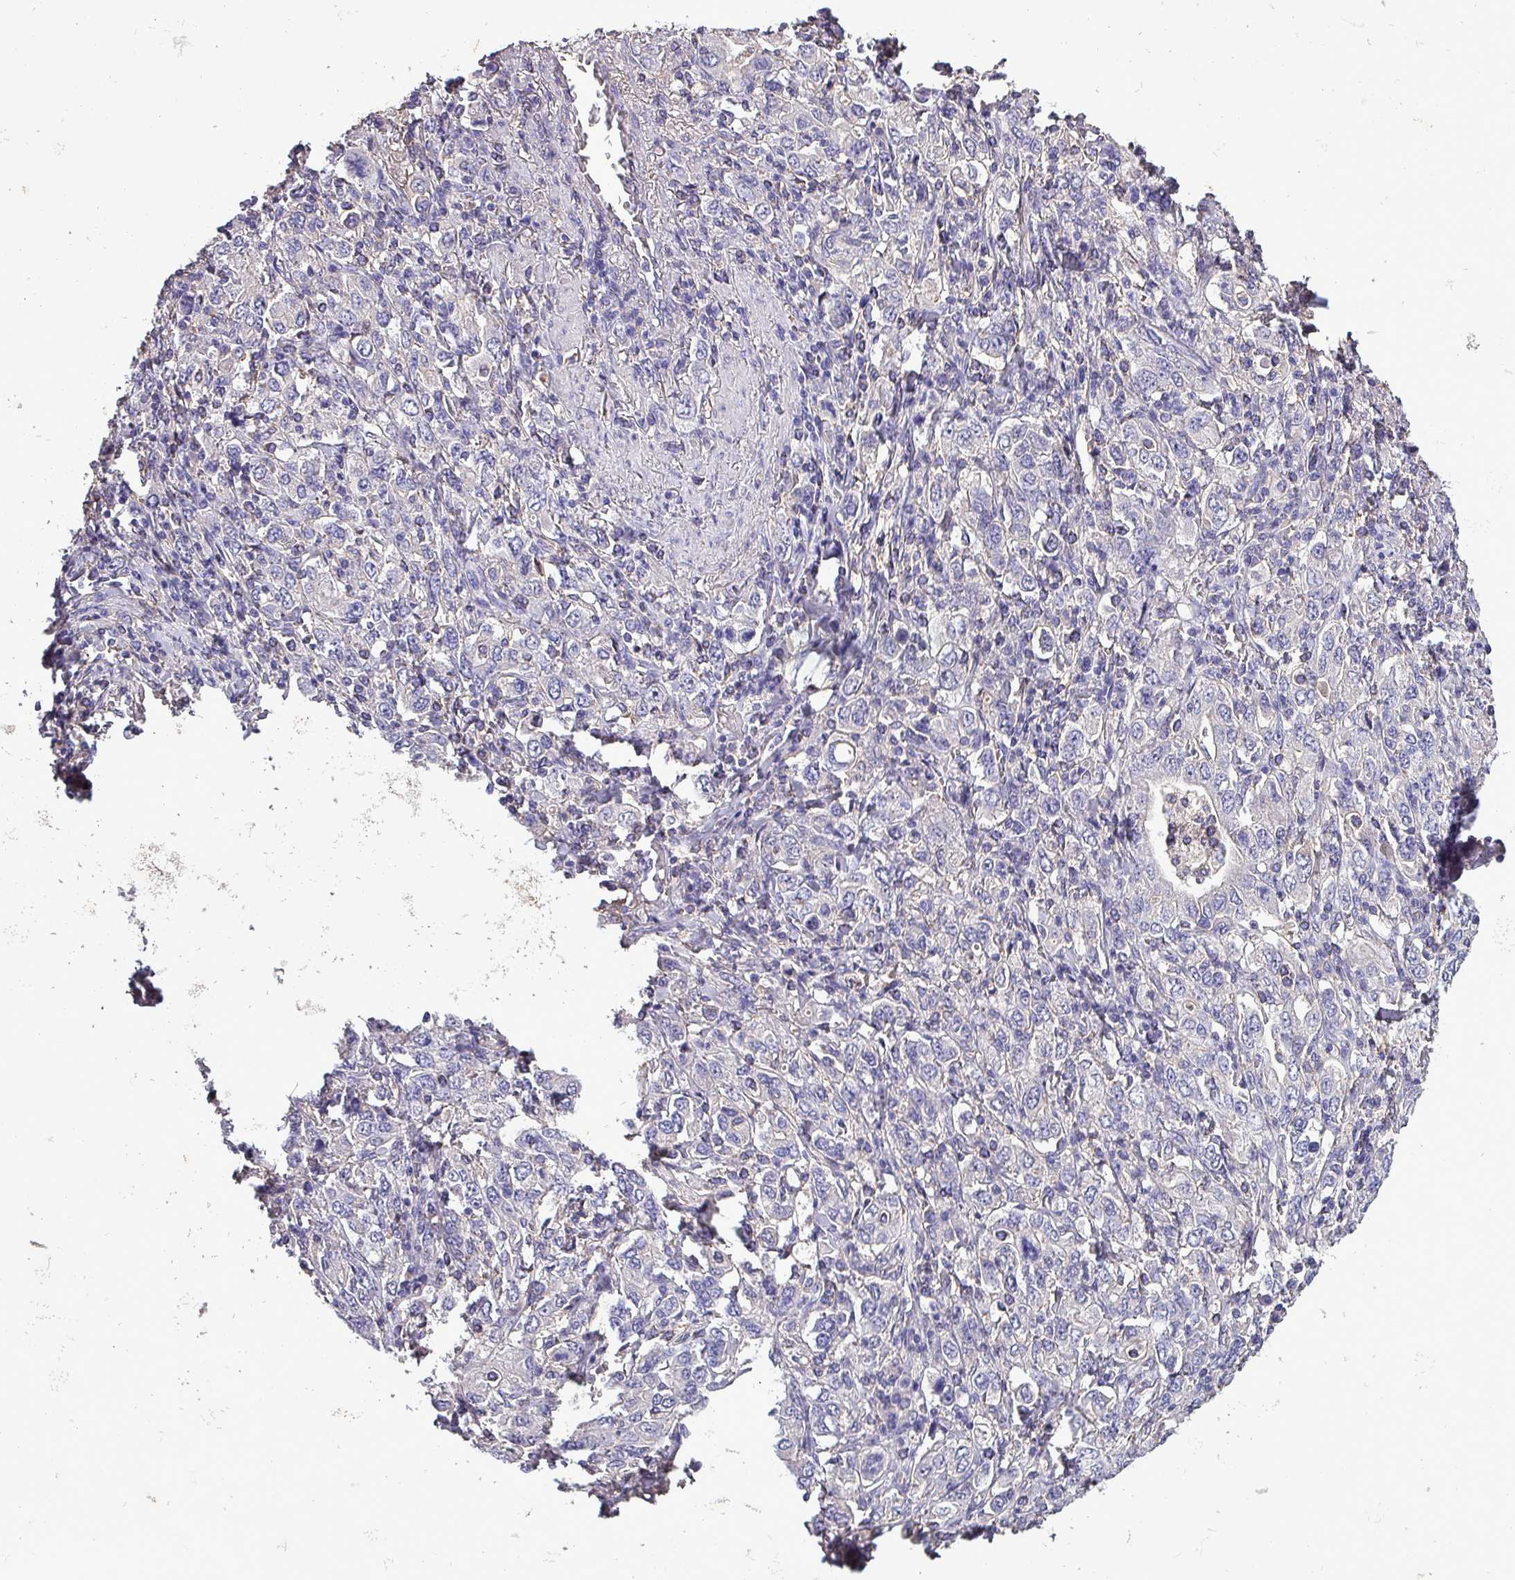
{"staining": {"intensity": "negative", "quantity": "none", "location": "none"}, "tissue": "stomach cancer", "cell_type": "Tumor cells", "image_type": "cancer", "snomed": [{"axis": "morphology", "description": "Adenocarcinoma, NOS"}, {"axis": "topography", "description": "Stomach, upper"}, {"axis": "topography", "description": "Stomach"}], "caption": "IHC of stomach cancer demonstrates no positivity in tumor cells. Brightfield microscopy of IHC stained with DAB (brown) and hematoxylin (blue), captured at high magnification.", "gene": "HTRA4", "patient": {"sex": "male", "age": 62}}